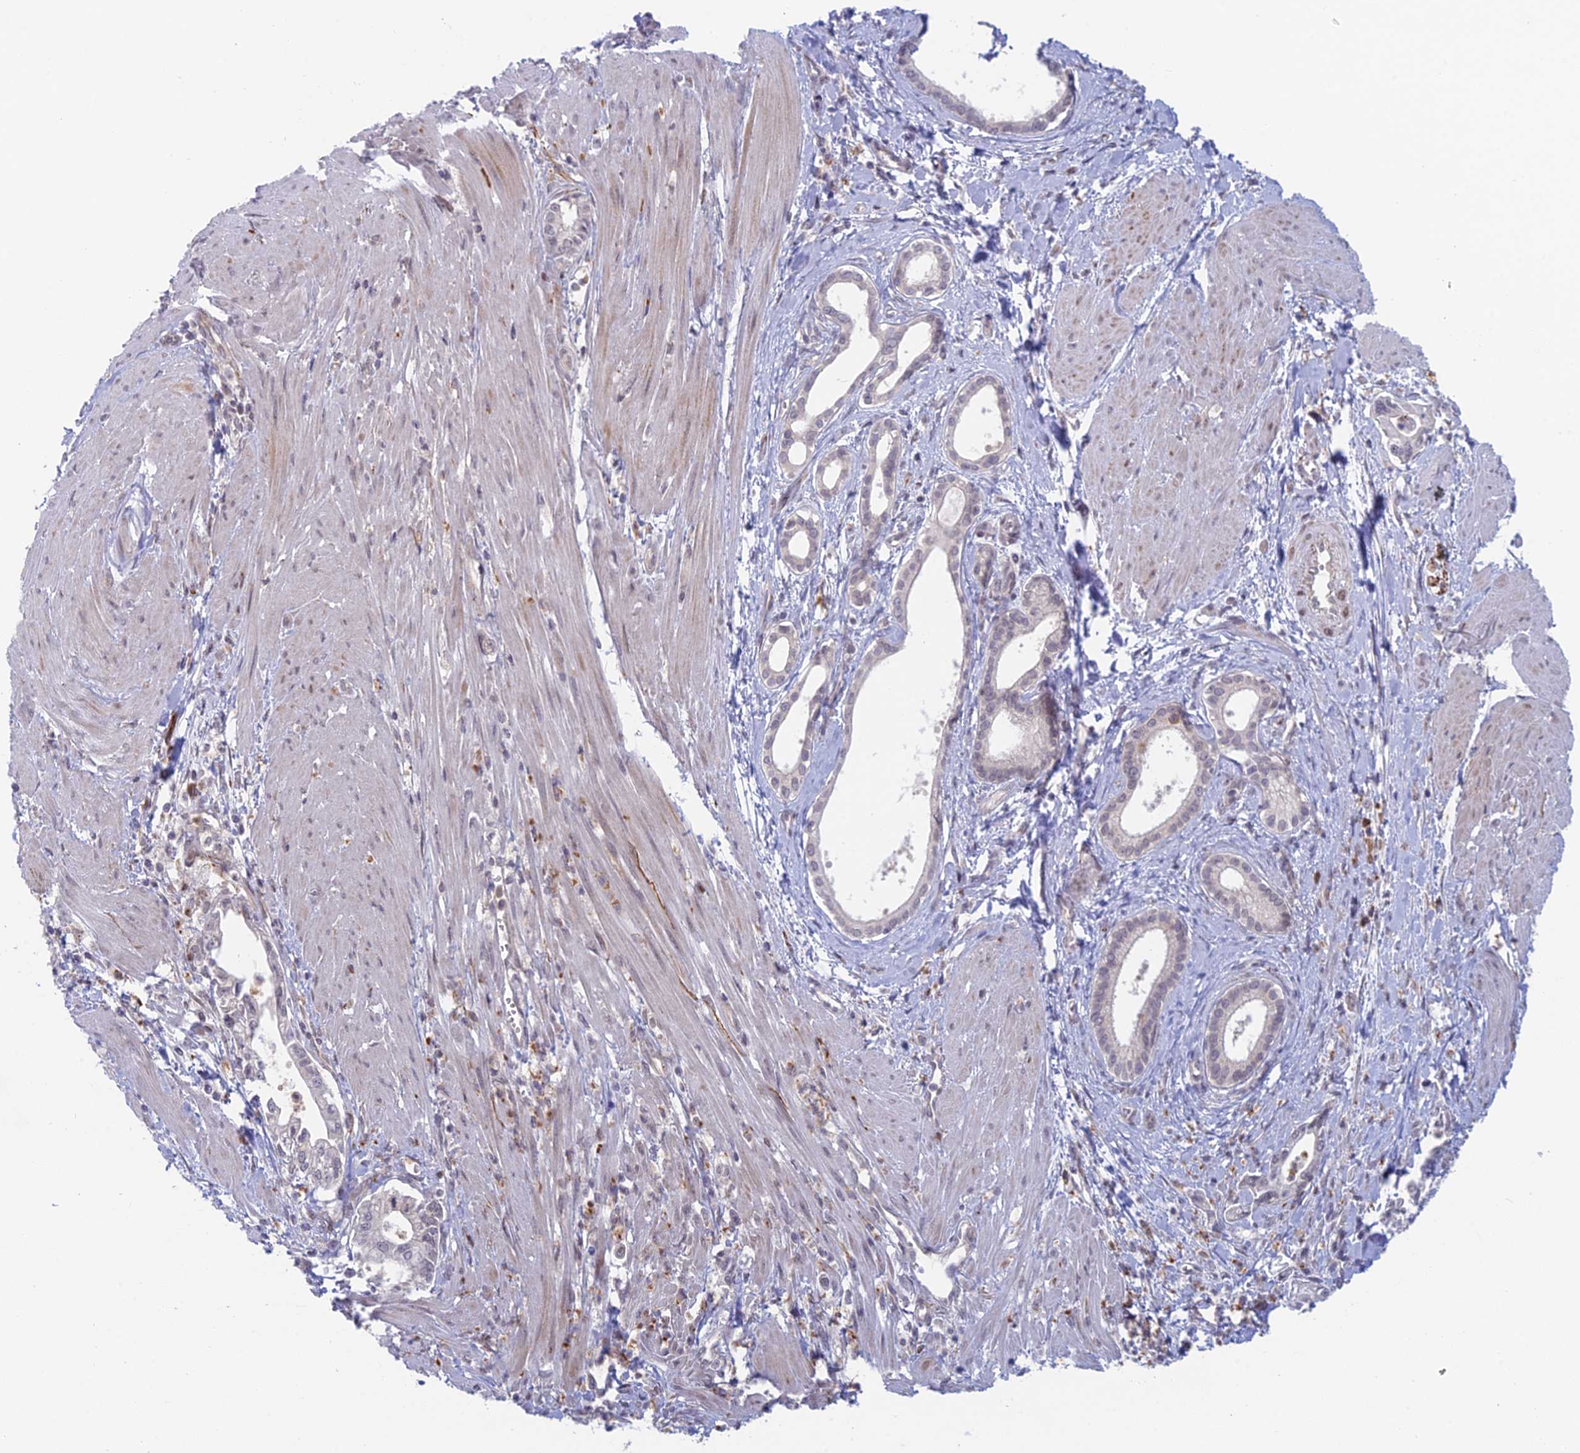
{"staining": {"intensity": "negative", "quantity": "none", "location": "none"}, "tissue": "pancreatic cancer", "cell_type": "Tumor cells", "image_type": "cancer", "snomed": [{"axis": "morphology", "description": "Adenocarcinoma, NOS"}, {"axis": "topography", "description": "Pancreas"}], "caption": "There is no significant staining in tumor cells of pancreatic cancer (adenocarcinoma).", "gene": "PPP1R26", "patient": {"sex": "male", "age": 78}}